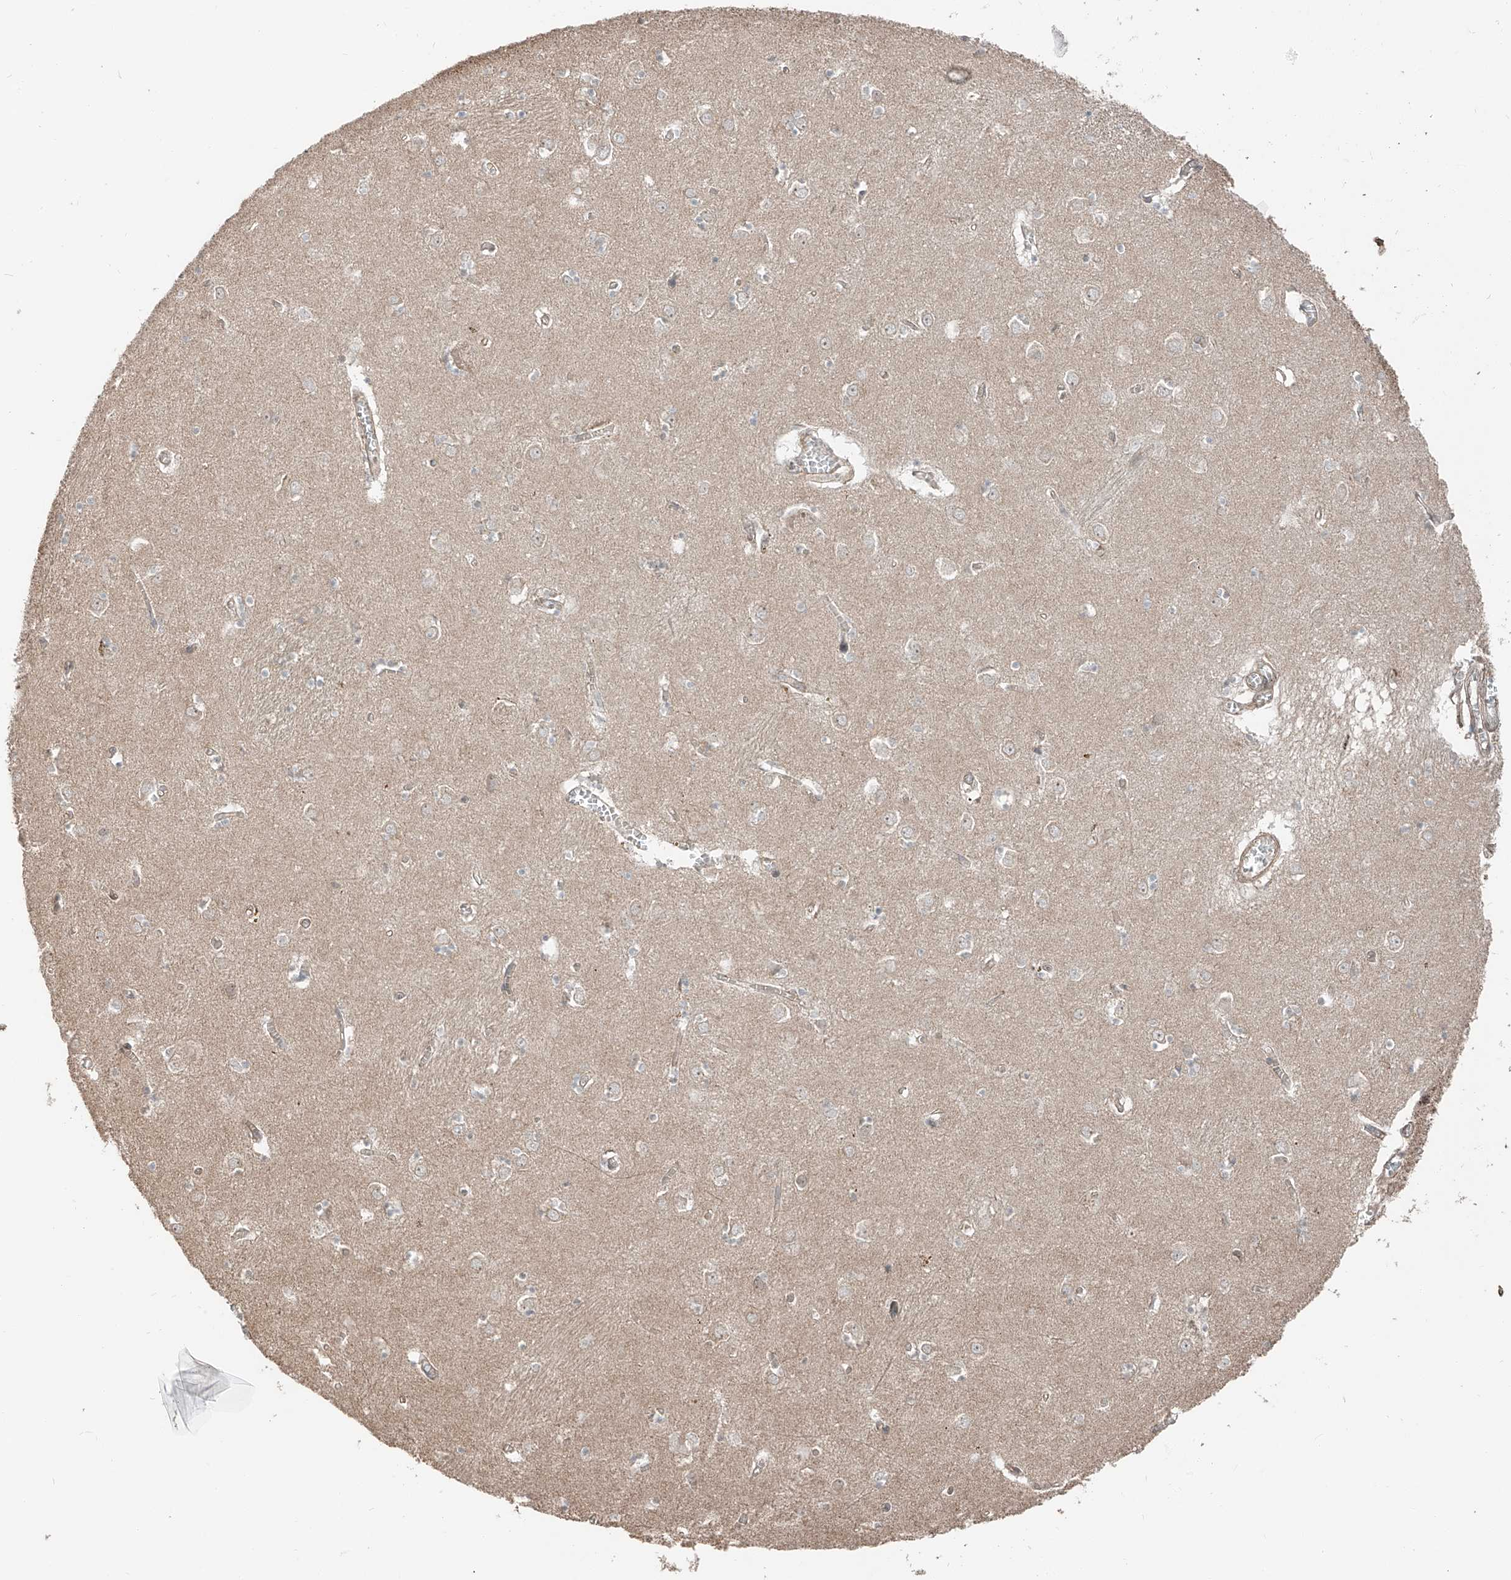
{"staining": {"intensity": "moderate", "quantity": "<25%", "location": "cytoplasmic/membranous"}, "tissue": "caudate", "cell_type": "Glial cells", "image_type": "normal", "snomed": [{"axis": "morphology", "description": "Normal tissue, NOS"}, {"axis": "topography", "description": "Lateral ventricle wall"}], "caption": "Benign caudate was stained to show a protein in brown. There is low levels of moderate cytoplasmic/membranous expression in approximately <25% of glial cells. The protein of interest is shown in brown color, while the nuclei are stained blue.", "gene": "CEP162", "patient": {"sex": "male", "age": 70}}